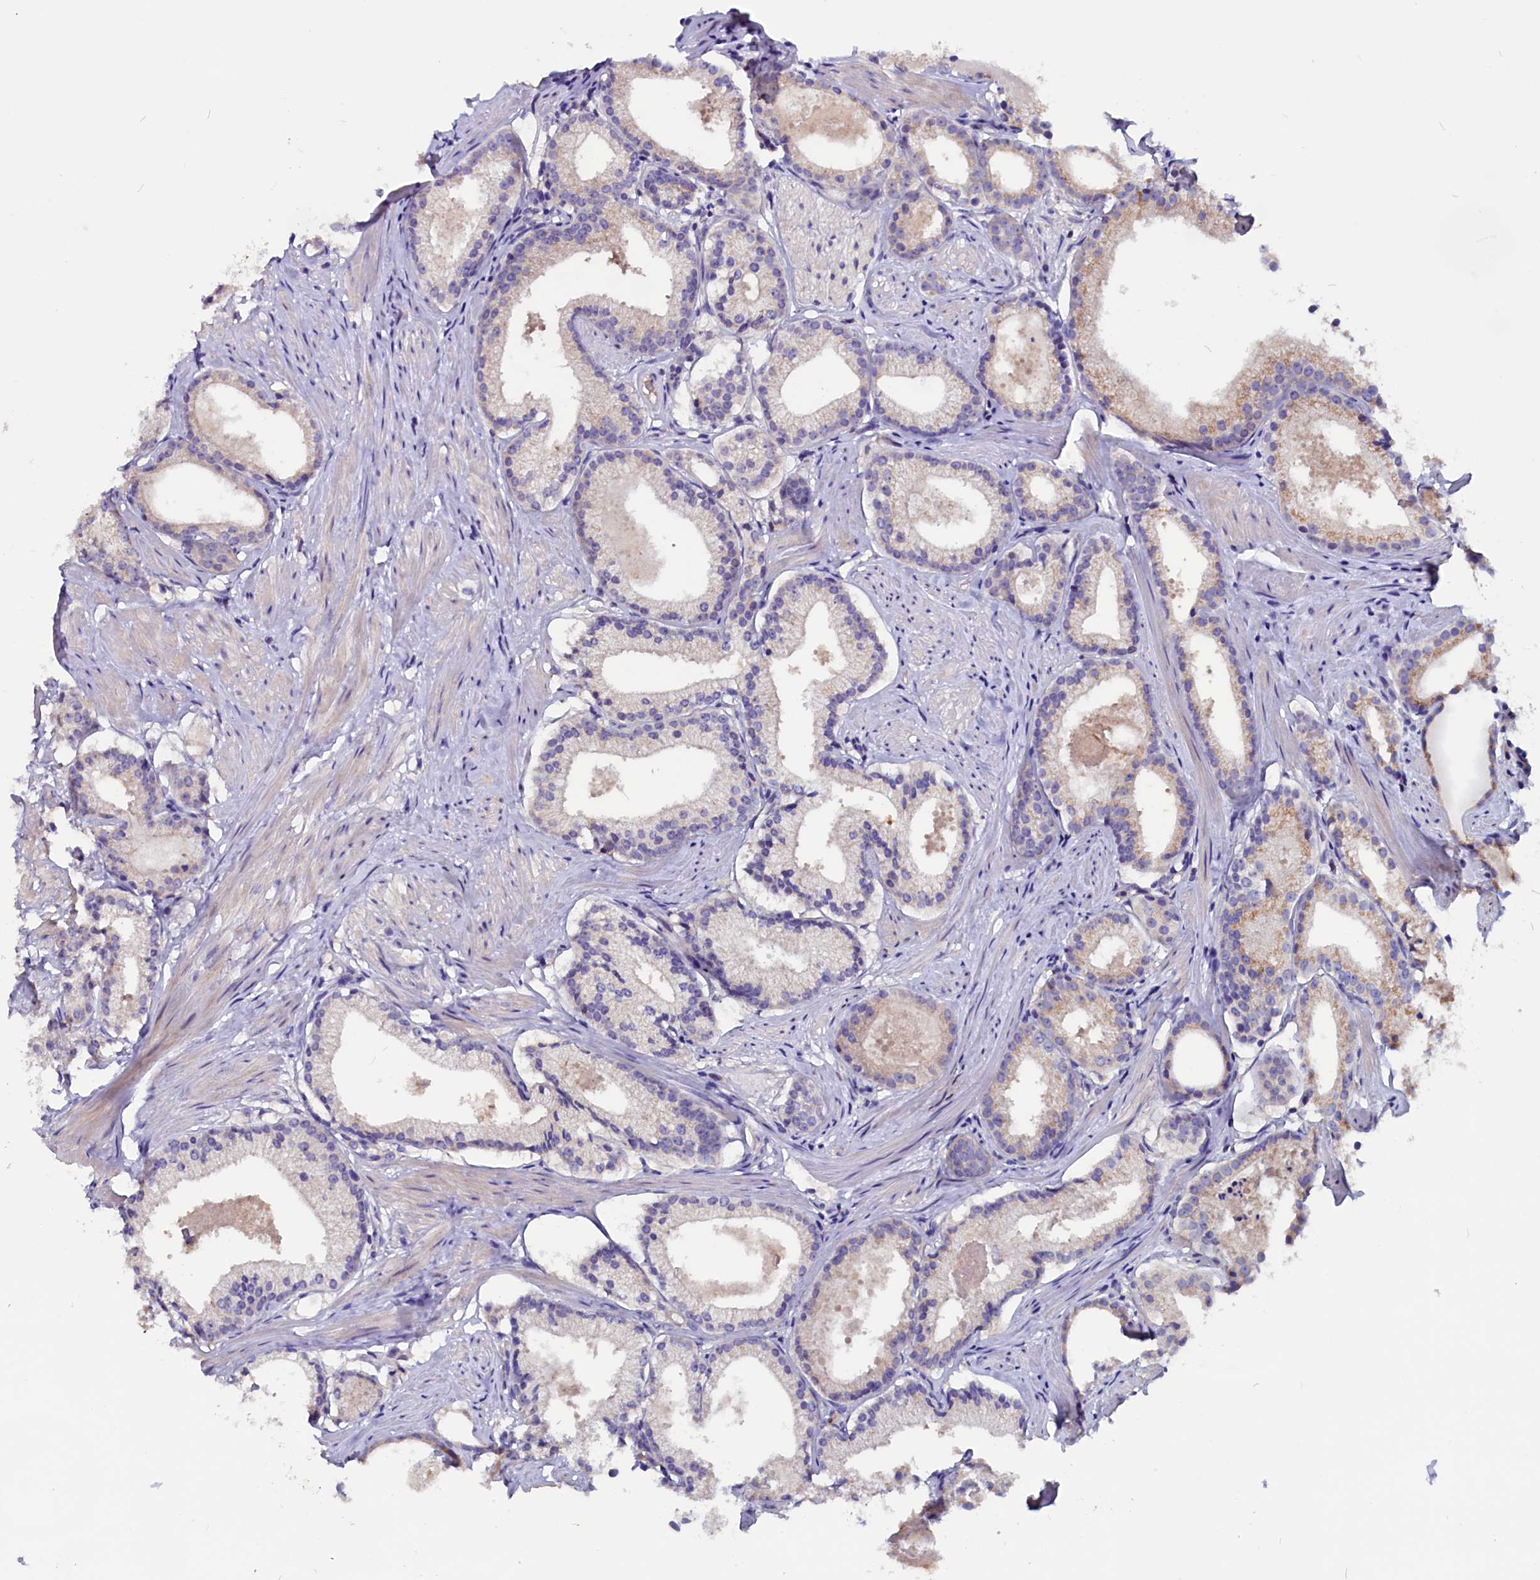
{"staining": {"intensity": "negative", "quantity": "none", "location": "none"}, "tissue": "prostate cancer", "cell_type": "Tumor cells", "image_type": "cancer", "snomed": [{"axis": "morphology", "description": "Adenocarcinoma, Low grade"}, {"axis": "topography", "description": "Prostate"}], "caption": "Human prostate cancer (low-grade adenocarcinoma) stained for a protein using immunohistochemistry (IHC) displays no positivity in tumor cells.", "gene": "CCBE1", "patient": {"sex": "male", "age": 57}}